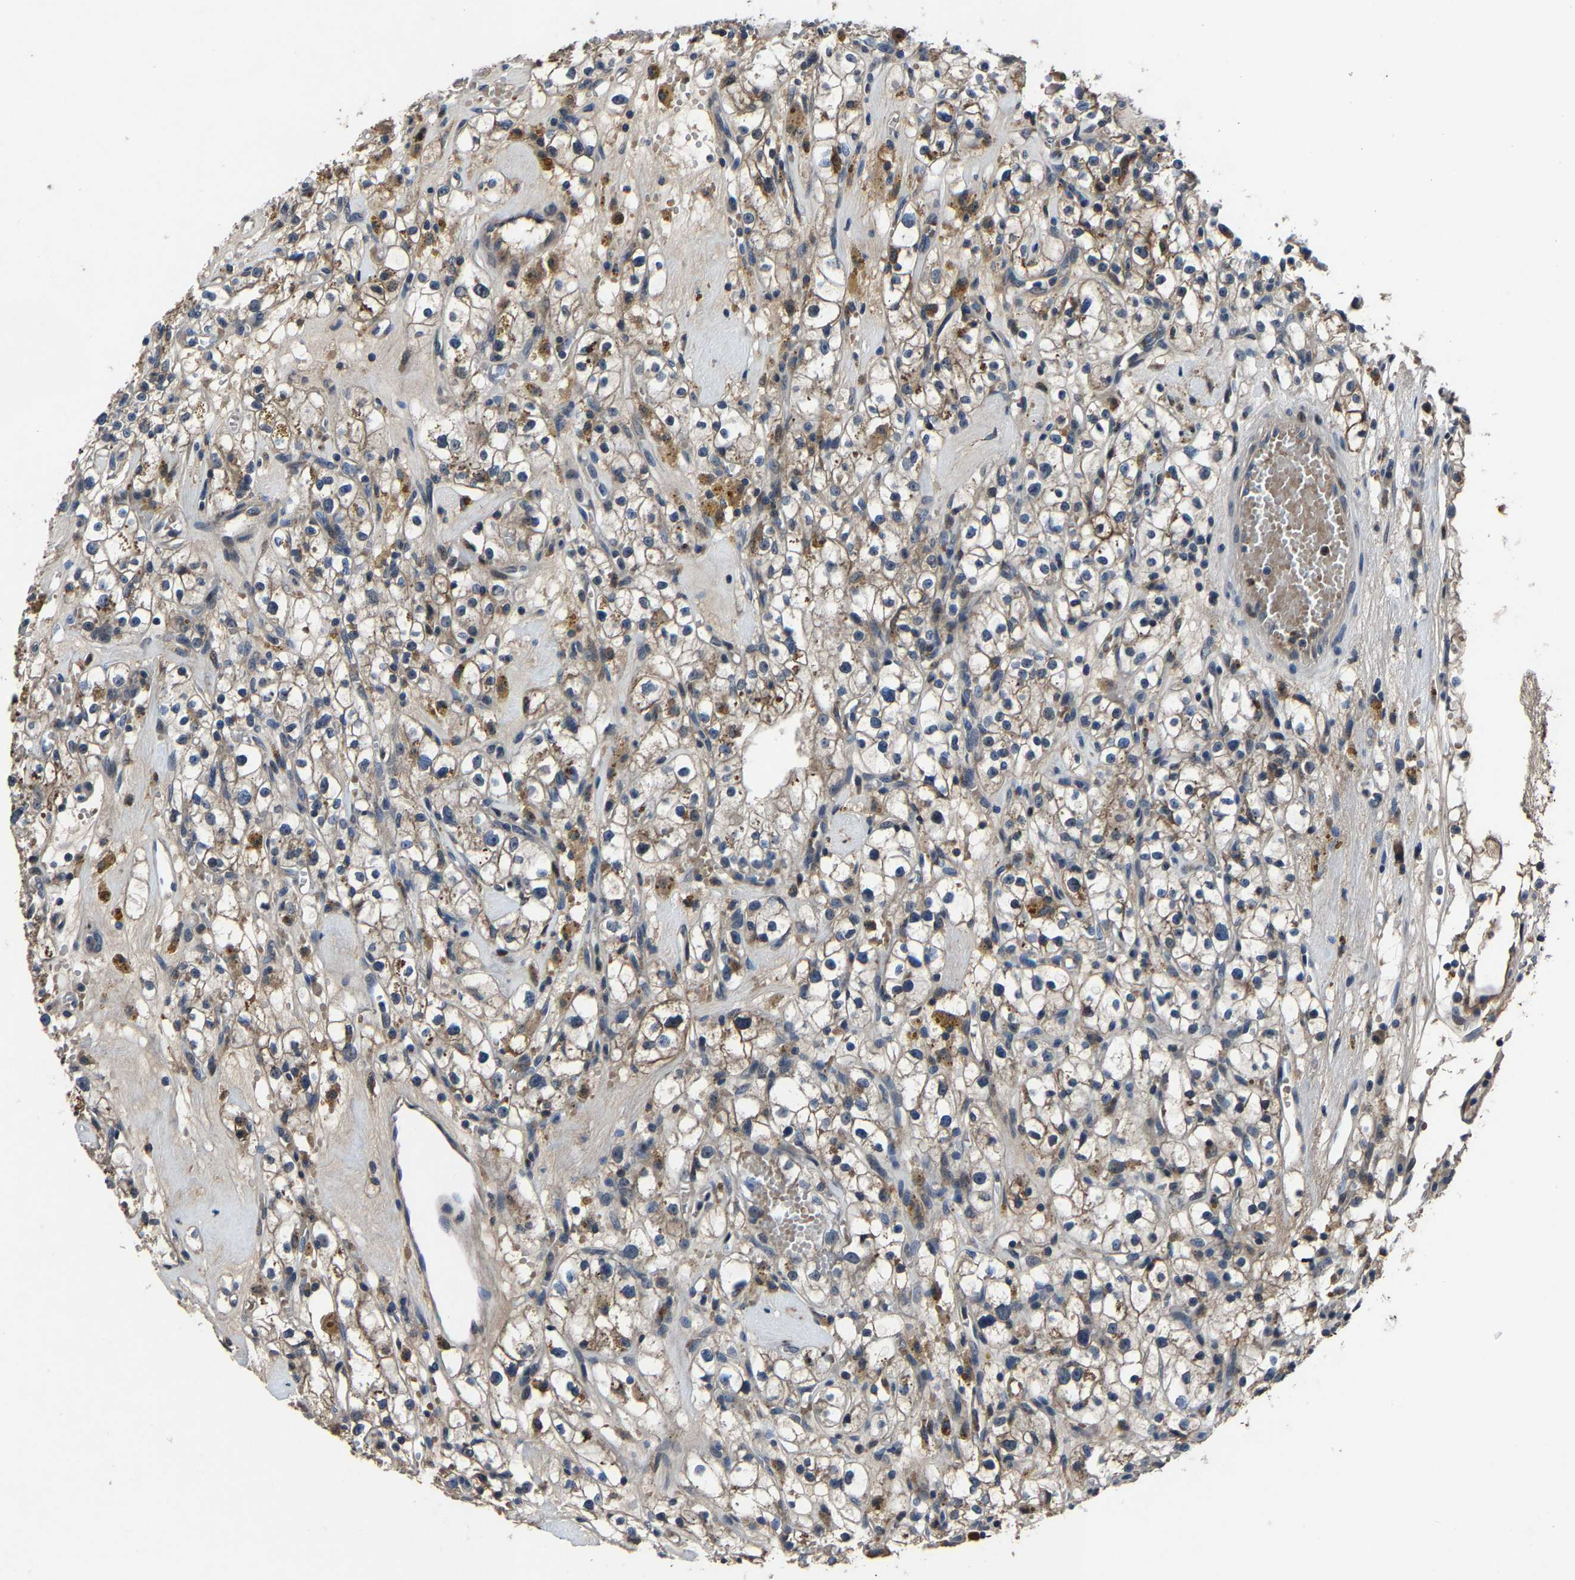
{"staining": {"intensity": "weak", "quantity": ">75%", "location": "cytoplasmic/membranous"}, "tissue": "renal cancer", "cell_type": "Tumor cells", "image_type": "cancer", "snomed": [{"axis": "morphology", "description": "Adenocarcinoma, NOS"}, {"axis": "topography", "description": "Kidney"}], "caption": "Immunohistochemical staining of adenocarcinoma (renal) shows weak cytoplasmic/membranous protein positivity in about >75% of tumor cells.", "gene": "PCNX2", "patient": {"sex": "male", "age": 56}}